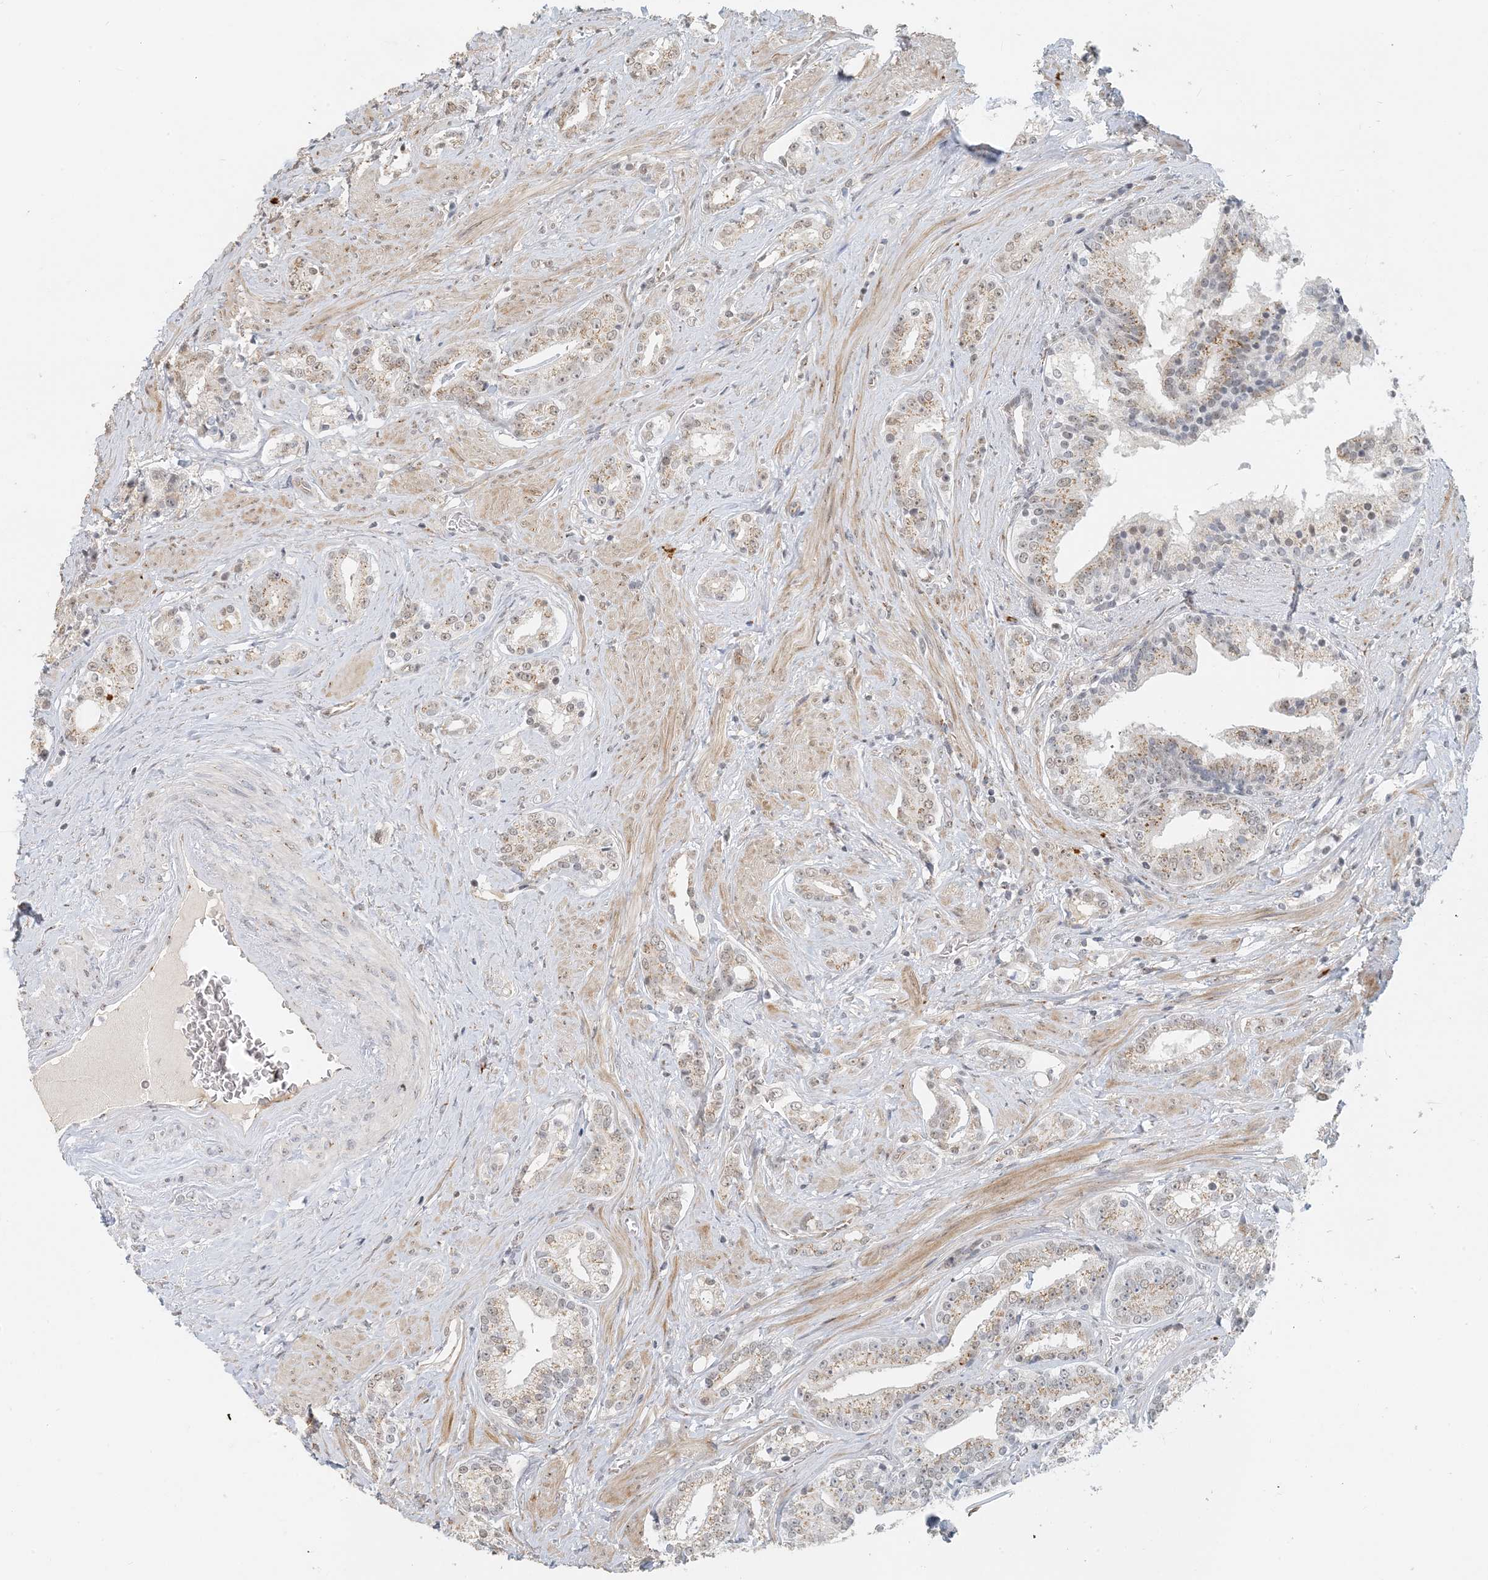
{"staining": {"intensity": "weak", "quantity": "25%-75%", "location": "cytoplasmic/membranous"}, "tissue": "prostate cancer", "cell_type": "Tumor cells", "image_type": "cancer", "snomed": [{"axis": "morphology", "description": "Adenocarcinoma, High grade"}, {"axis": "topography", "description": "Prostate"}], "caption": "DAB (3,3'-diaminobenzidine) immunohistochemical staining of human prostate cancer (adenocarcinoma (high-grade)) exhibits weak cytoplasmic/membranous protein expression in approximately 25%-75% of tumor cells. Nuclei are stained in blue.", "gene": "ZCCHC4", "patient": {"sex": "male", "age": 58}}